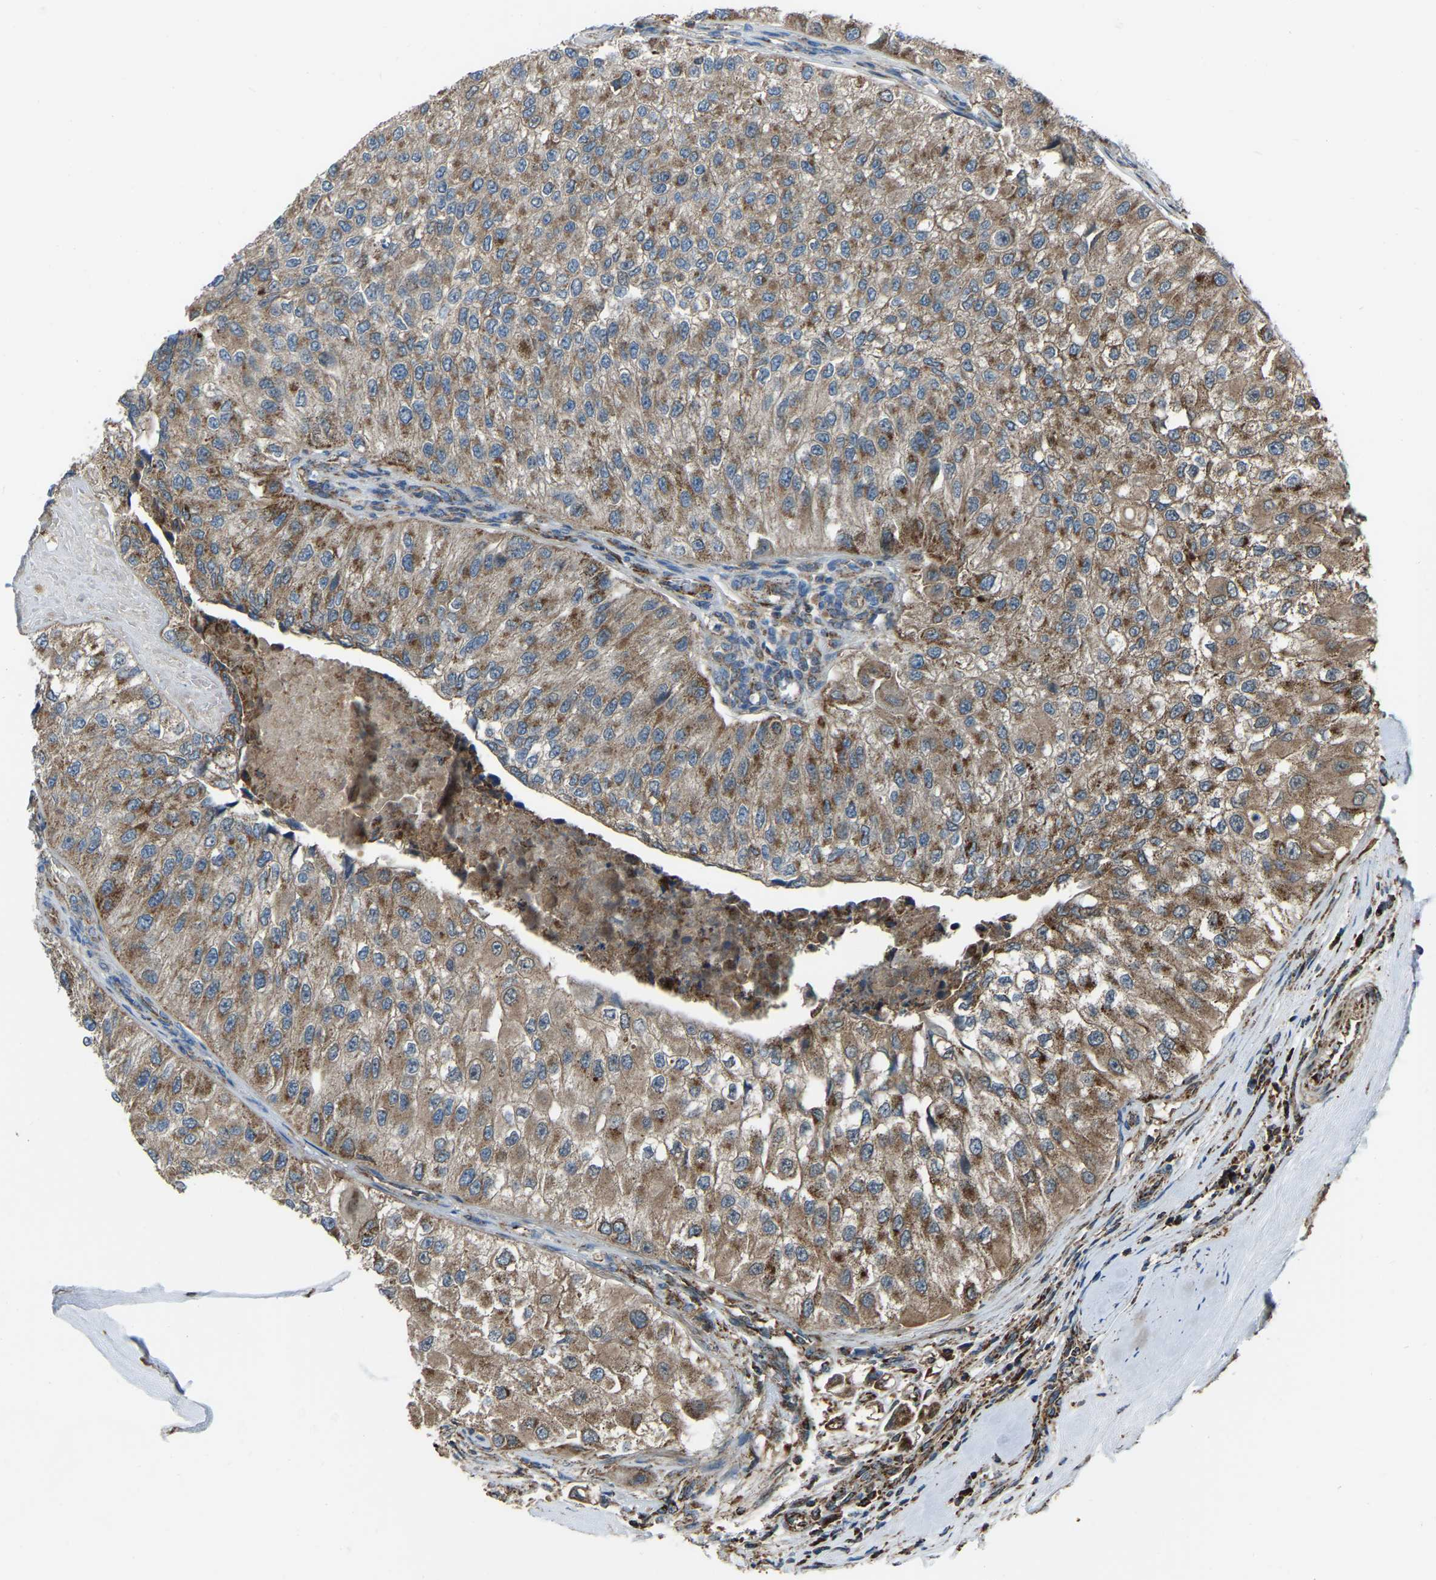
{"staining": {"intensity": "moderate", "quantity": ">75%", "location": "cytoplasmic/membranous"}, "tissue": "urothelial cancer", "cell_type": "Tumor cells", "image_type": "cancer", "snomed": [{"axis": "morphology", "description": "Urothelial carcinoma, High grade"}, {"axis": "topography", "description": "Kidney"}, {"axis": "topography", "description": "Urinary bladder"}], "caption": "Moderate cytoplasmic/membranous positivity for a protein is seen in about >75% of tumor cells of urothelial cancer using immunohistochemistry (IHC).", "gene": "AKR1A1", "patient": {"sex": "male", "age": 77}}